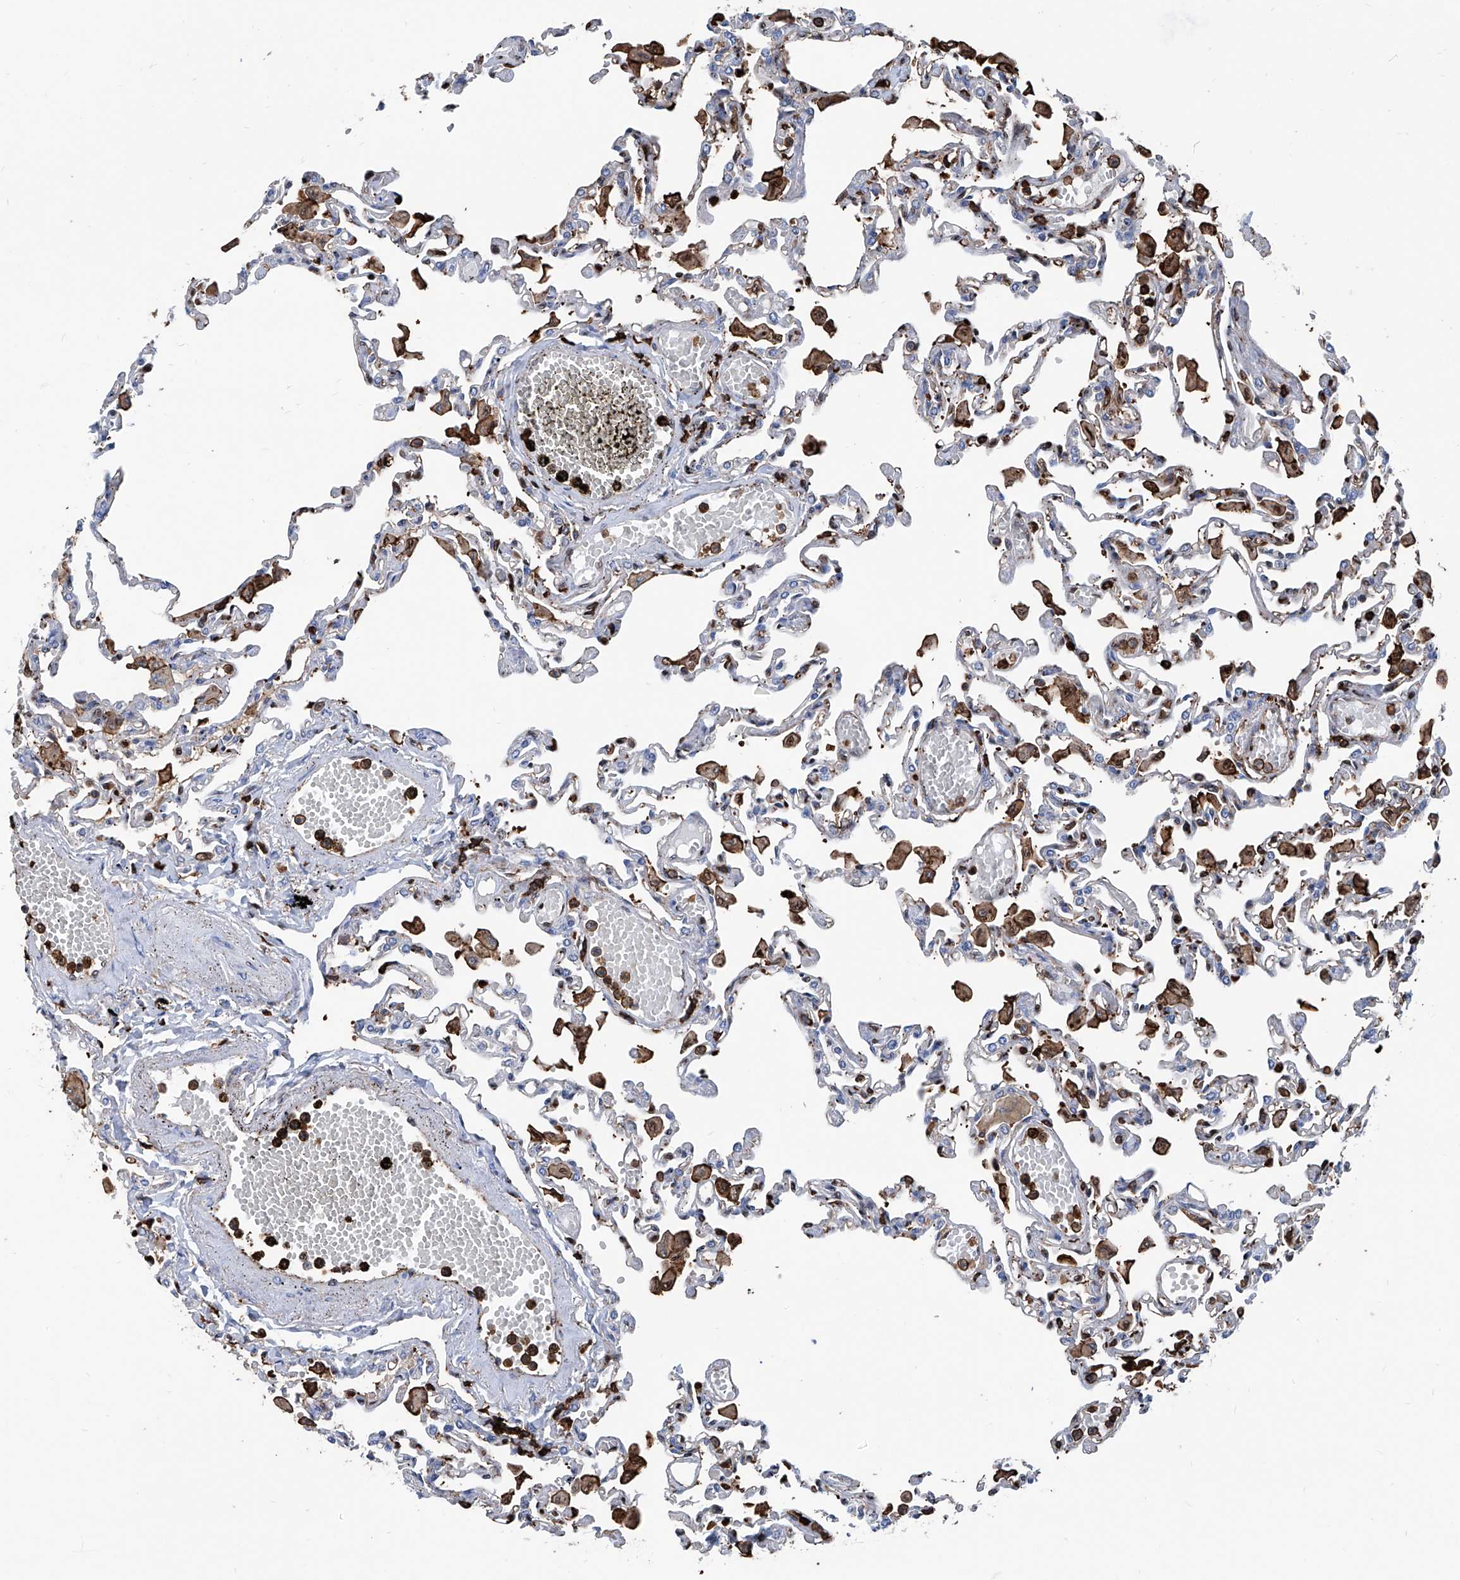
{"staining": {"intensity": "moderate", "quantity": "<25%", "location": "cytoplasmic/membranous"}, "tissue": "lung", "cell_type": "Alveolar cells", "image_type": "normal", "snomed": [{"axis": "morphology", "description": "Normal tissue, NOS"}, {"axis": "topography", "description": "Bronchus"}, {"axis": "topography", "description": "Lung"}], "caption": "Immunohistochemical staining of unremarkable lung reveals low levels of moderate cytoplasmic/membranous positivity in about <25% of alveolar cells. (DAB (3,3'-diaminobenzidine) IHC with brightfield microscopy, high magnification).", "gene": "ZNF484", "patient": {"sex": "female", "age": 49}}